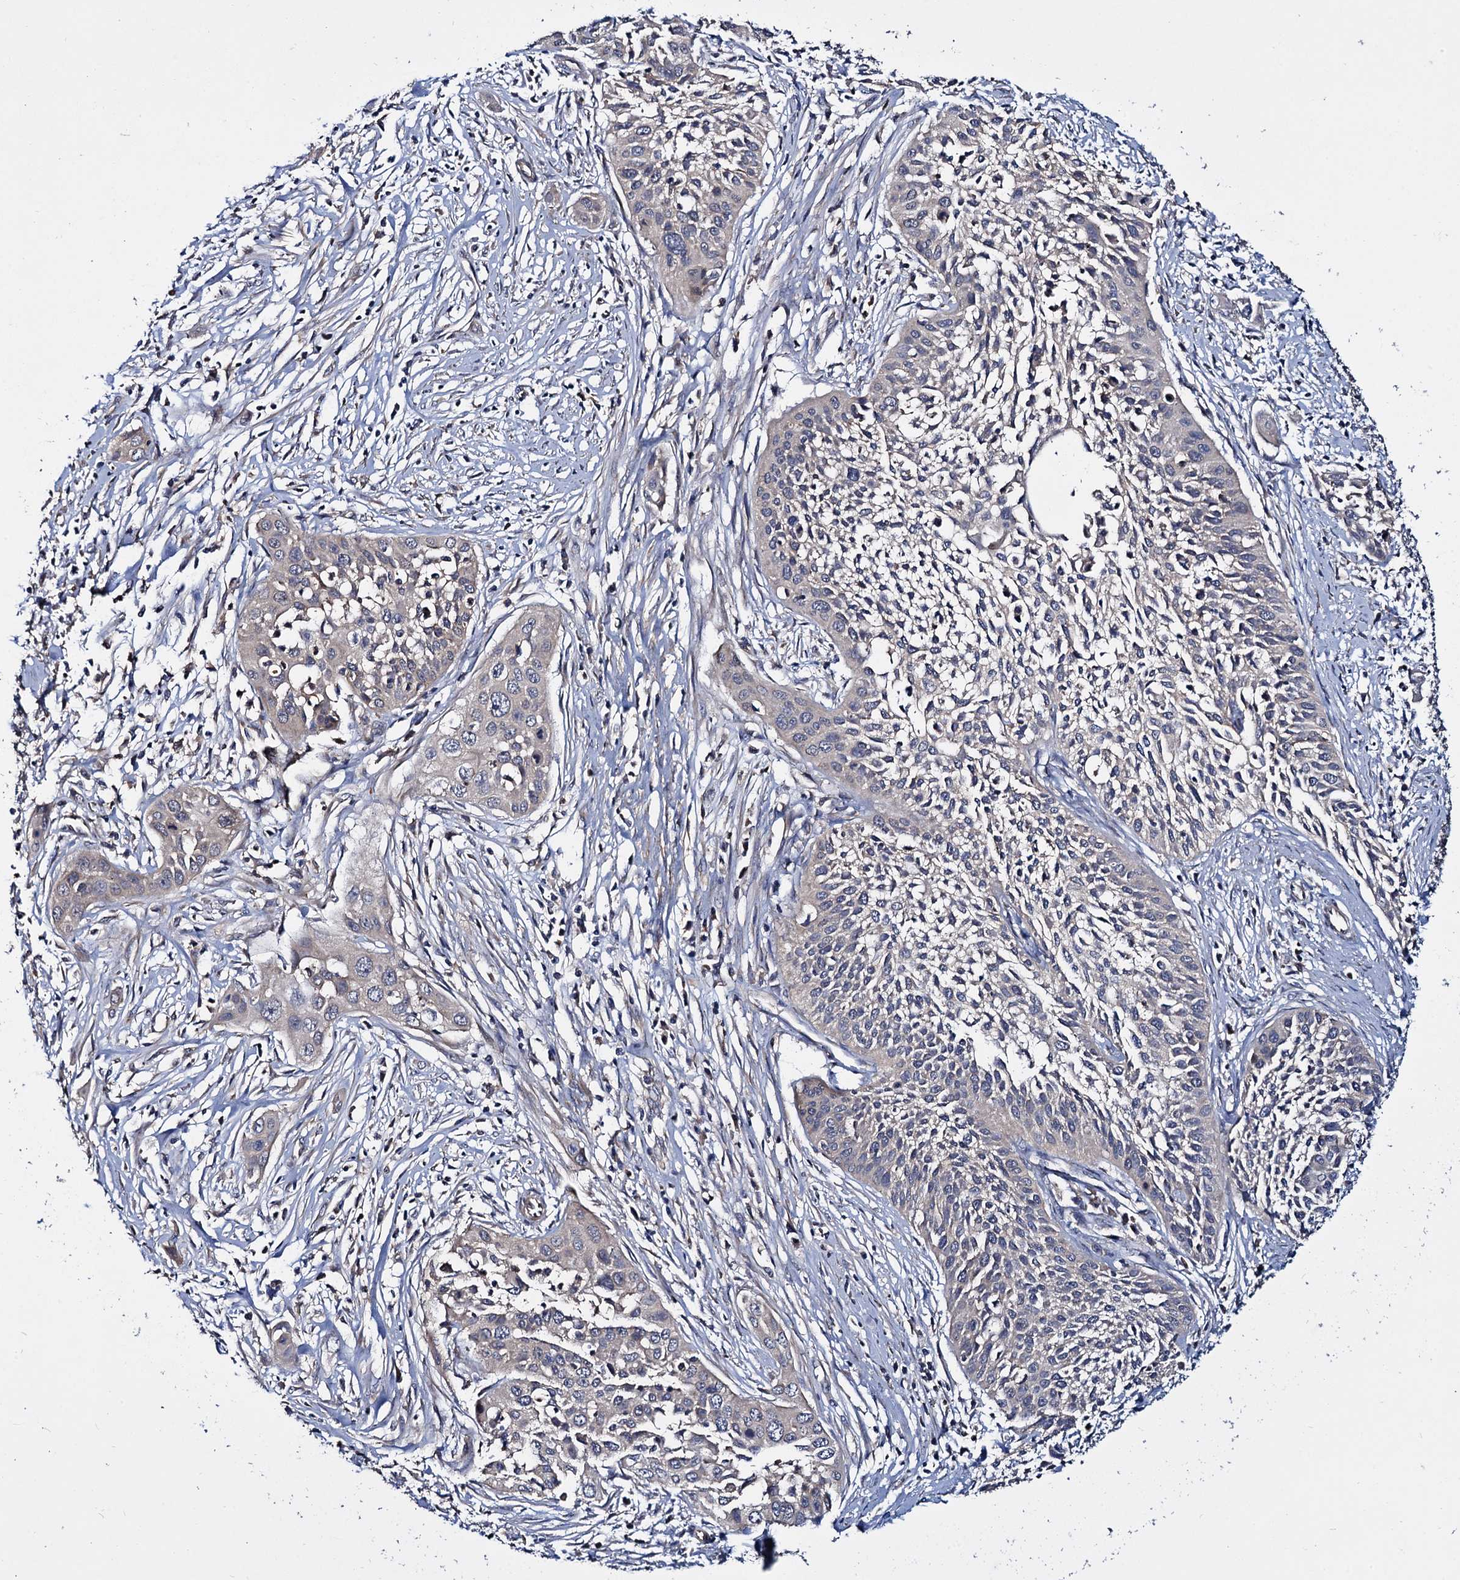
{"staining": {"intensity": "negative", "quantity": "none", "location": "none"}, "tissue": "cervical cancer", "cell_type": "Tumor cells", "image_type": "cancer", "snomed": [{"axis": "morphology", "description": "Squamous cell carcinoma, NOS"}, {"axis": "topography", "description": "Cervix"}], "caption": "This image is of squamous cell carcinoma (cervical) stained with immunohistochemistry to label a protein in brown with the nuclei are counter-stained blue. There is no expression in tumor cells.", "gene": "CEP192", "patient": {"sex": "female", "age": 34}}